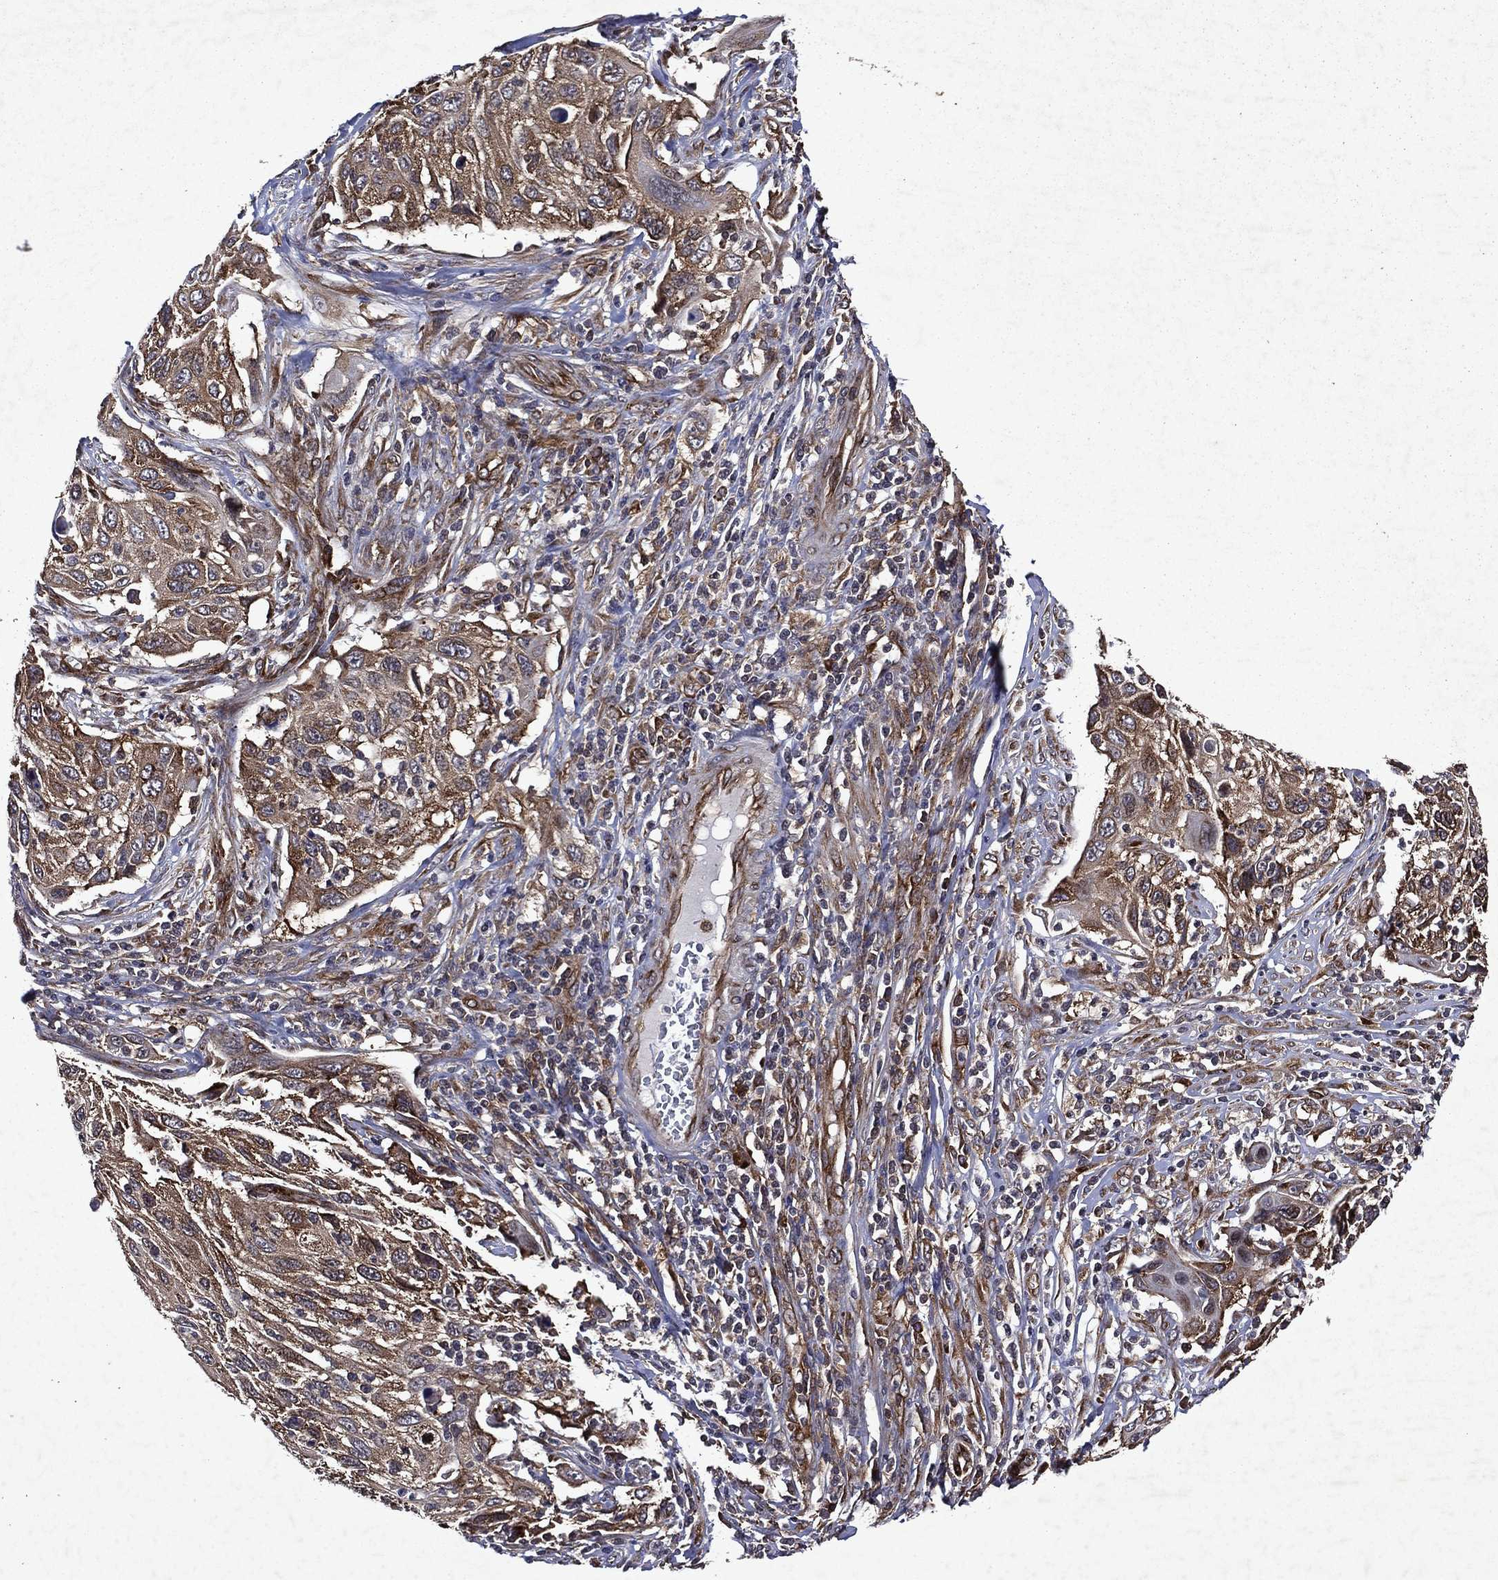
{"staining": {"intensity": "strong", "quantity": "25%-75%", "location": "cytoplasmic/membranous"}, "tissue": "cervical cancer", "cell_type": "Tumor cells", "image_type": "cancer", "snomed": [{"axis": "morphology", "description": "Squamous cell carcinoma, NOS"}, {"axis": "topography", "description": "Cervix"}], "caption": "This is an image of immunohistochemistry (IHC) staining of squamous cell carcinoma (cervical), which shows strong positivity in the cytoplasmic/membranous of tumor cells.", "gene": "EIF2B4", "patient": {"sex": "female", "age": 70}}